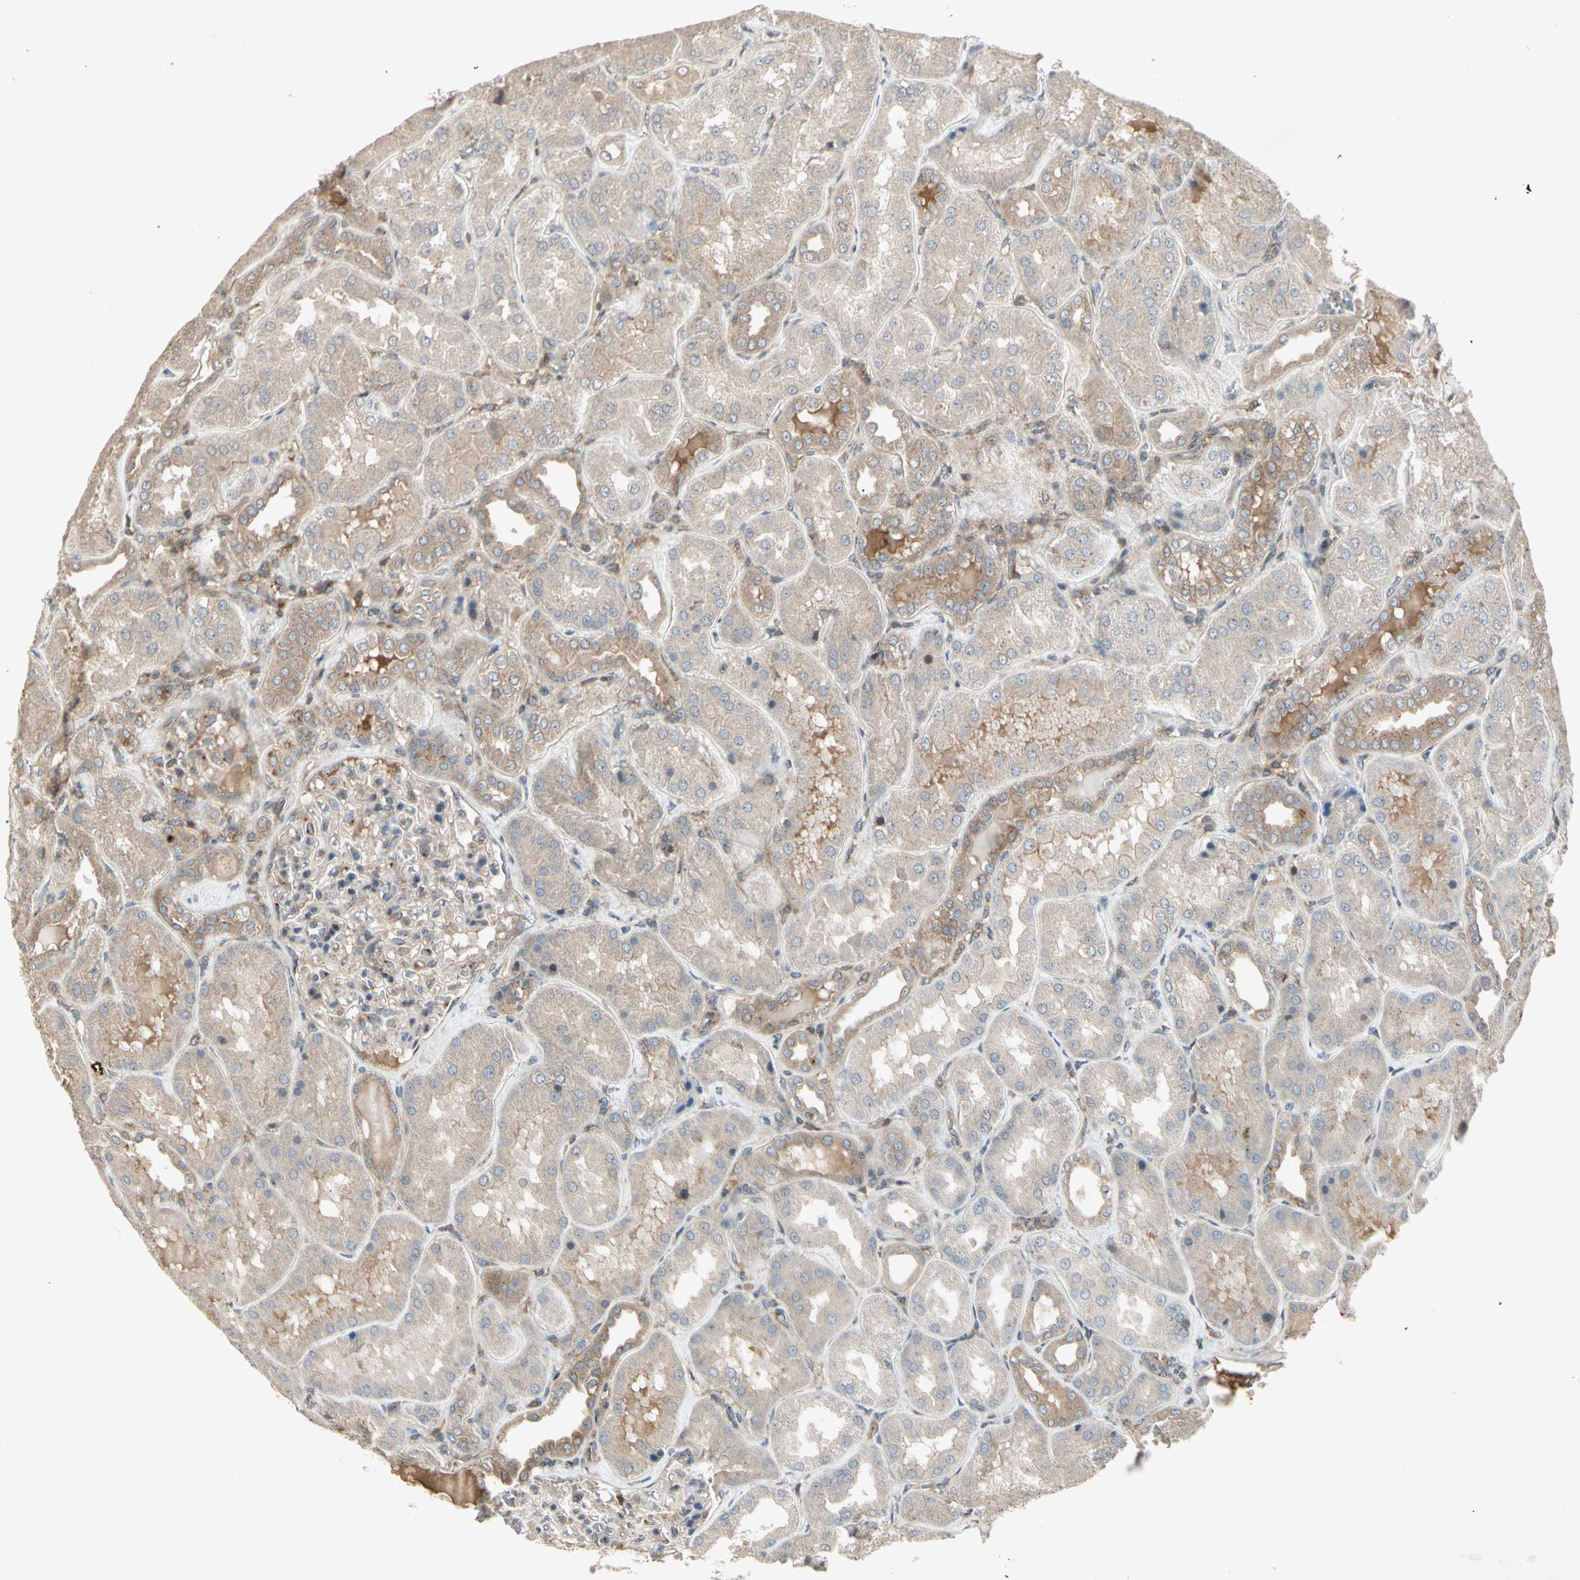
{"staining": {"intensity": "weak", "quantity": "25%-75%", "location": "cytoplasmic/membranous"}, "tissue": "kidney", "cell_type": "Cells in glomeruli", "image_type": "normal", "snomed": [{"axis": "morphology", "description": "Normal tissue, NOS"}, {"axis": "topography", "description": "Kidney"}], "caption": "Immunohistochemical staining of unremarkable human kidney exhibits low levels of weak cytoplasmic/membranous positivity in approximately 25%-75% of cells in glomeruli.", "gene": "TEK", "patient": {"sex": "female", "age": 56}}